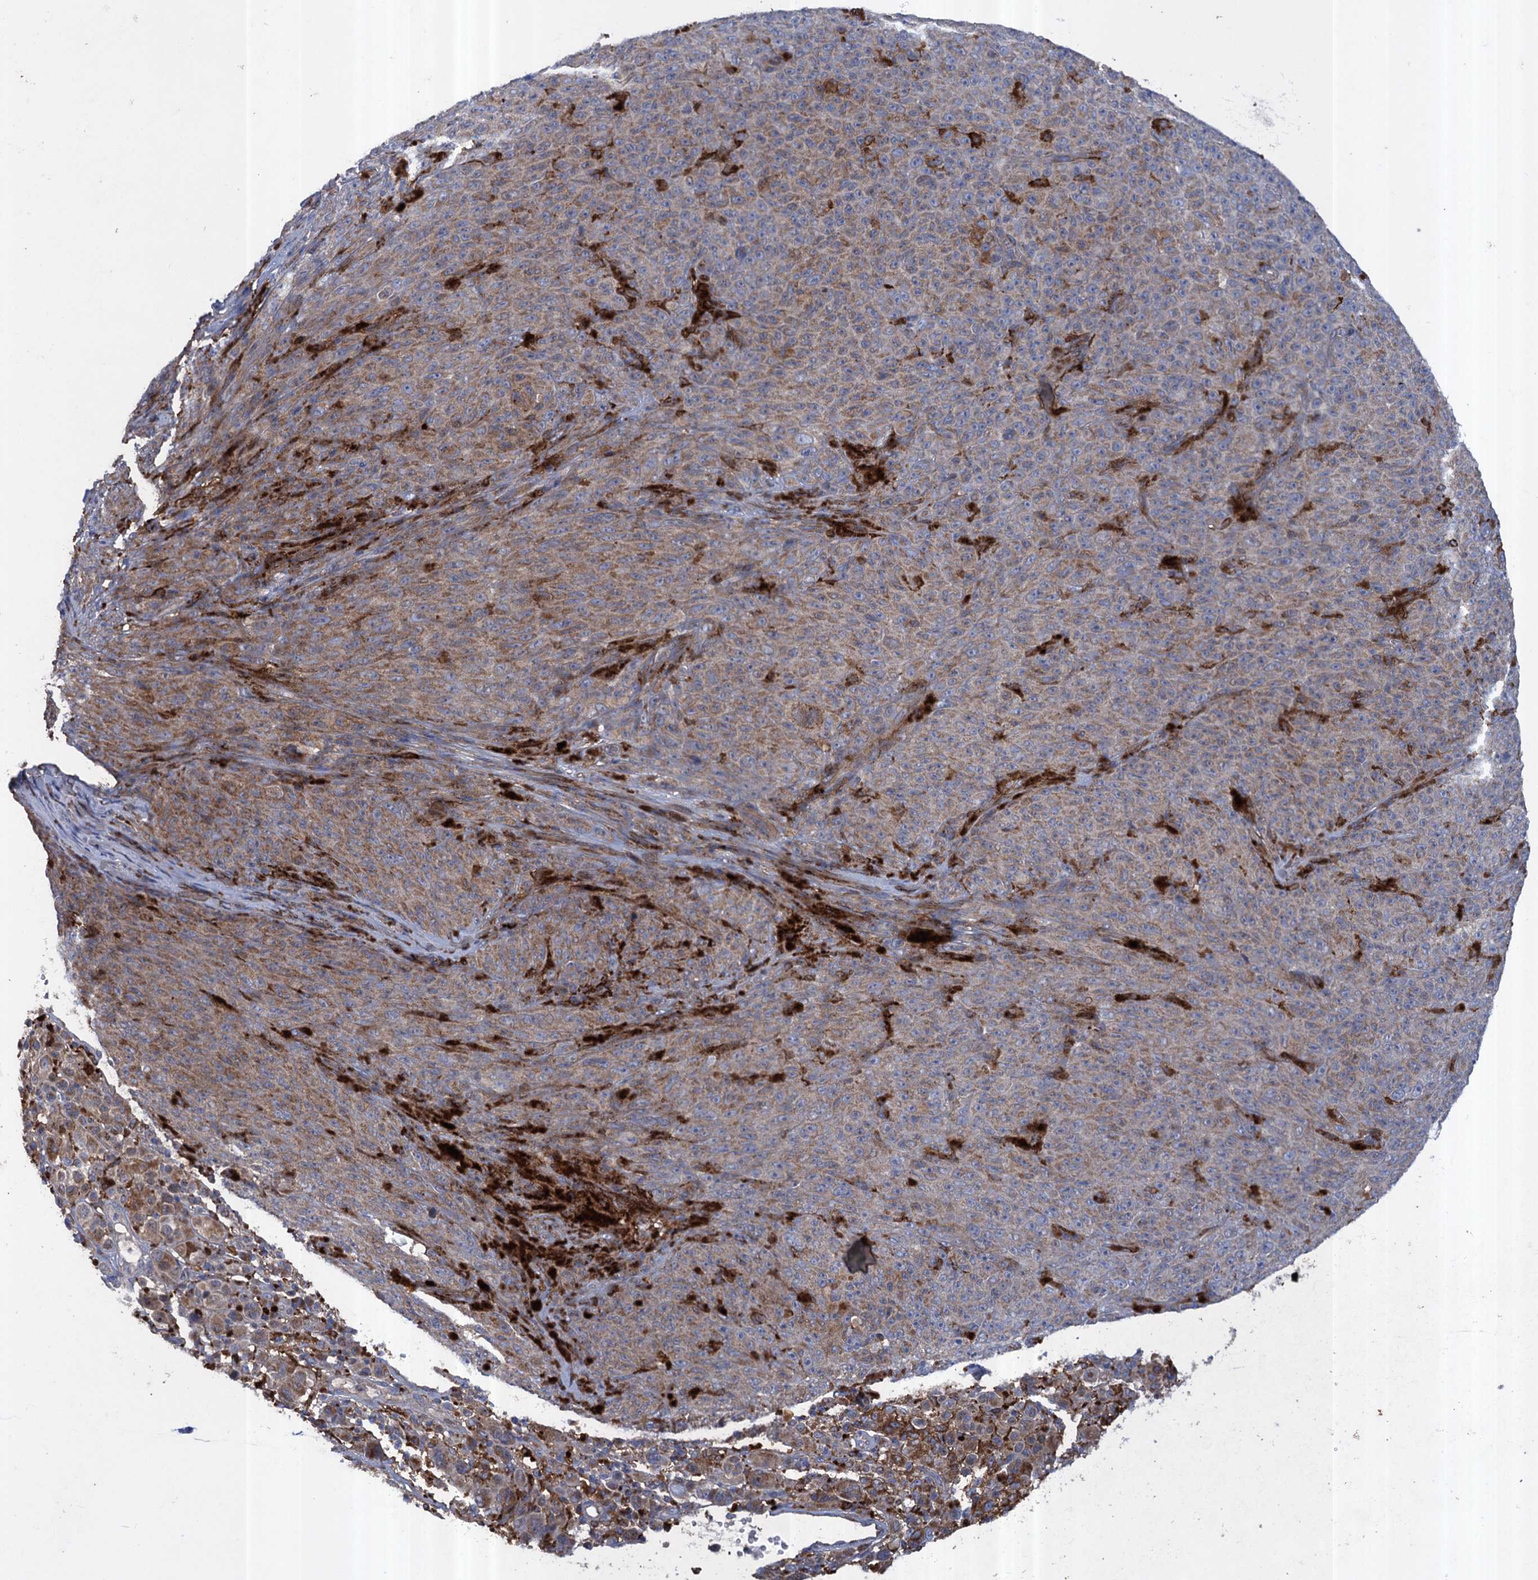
{"staining": {"intensity": "weak", "quantity": "25%-75%", "location": "cytoplasmic/membranous"}, "tissue": "melanoma", "cell_type": "Tumor cells", "image_type": "cancer", "snomed": [{"axis": "morphology", "description": "Malignant melanoma, NOS"}, {"axis": "topography", "description": "Skin"}], "caption": "IHC histopathology image of human melanoma stained for a protein (brown), which shows low levels of weak cytoplasmic/membranous staining in approximately 25%-75% of tumor cells.", "gene": "TXNDC11", "patient": {"sex": "female", "age": 82}}